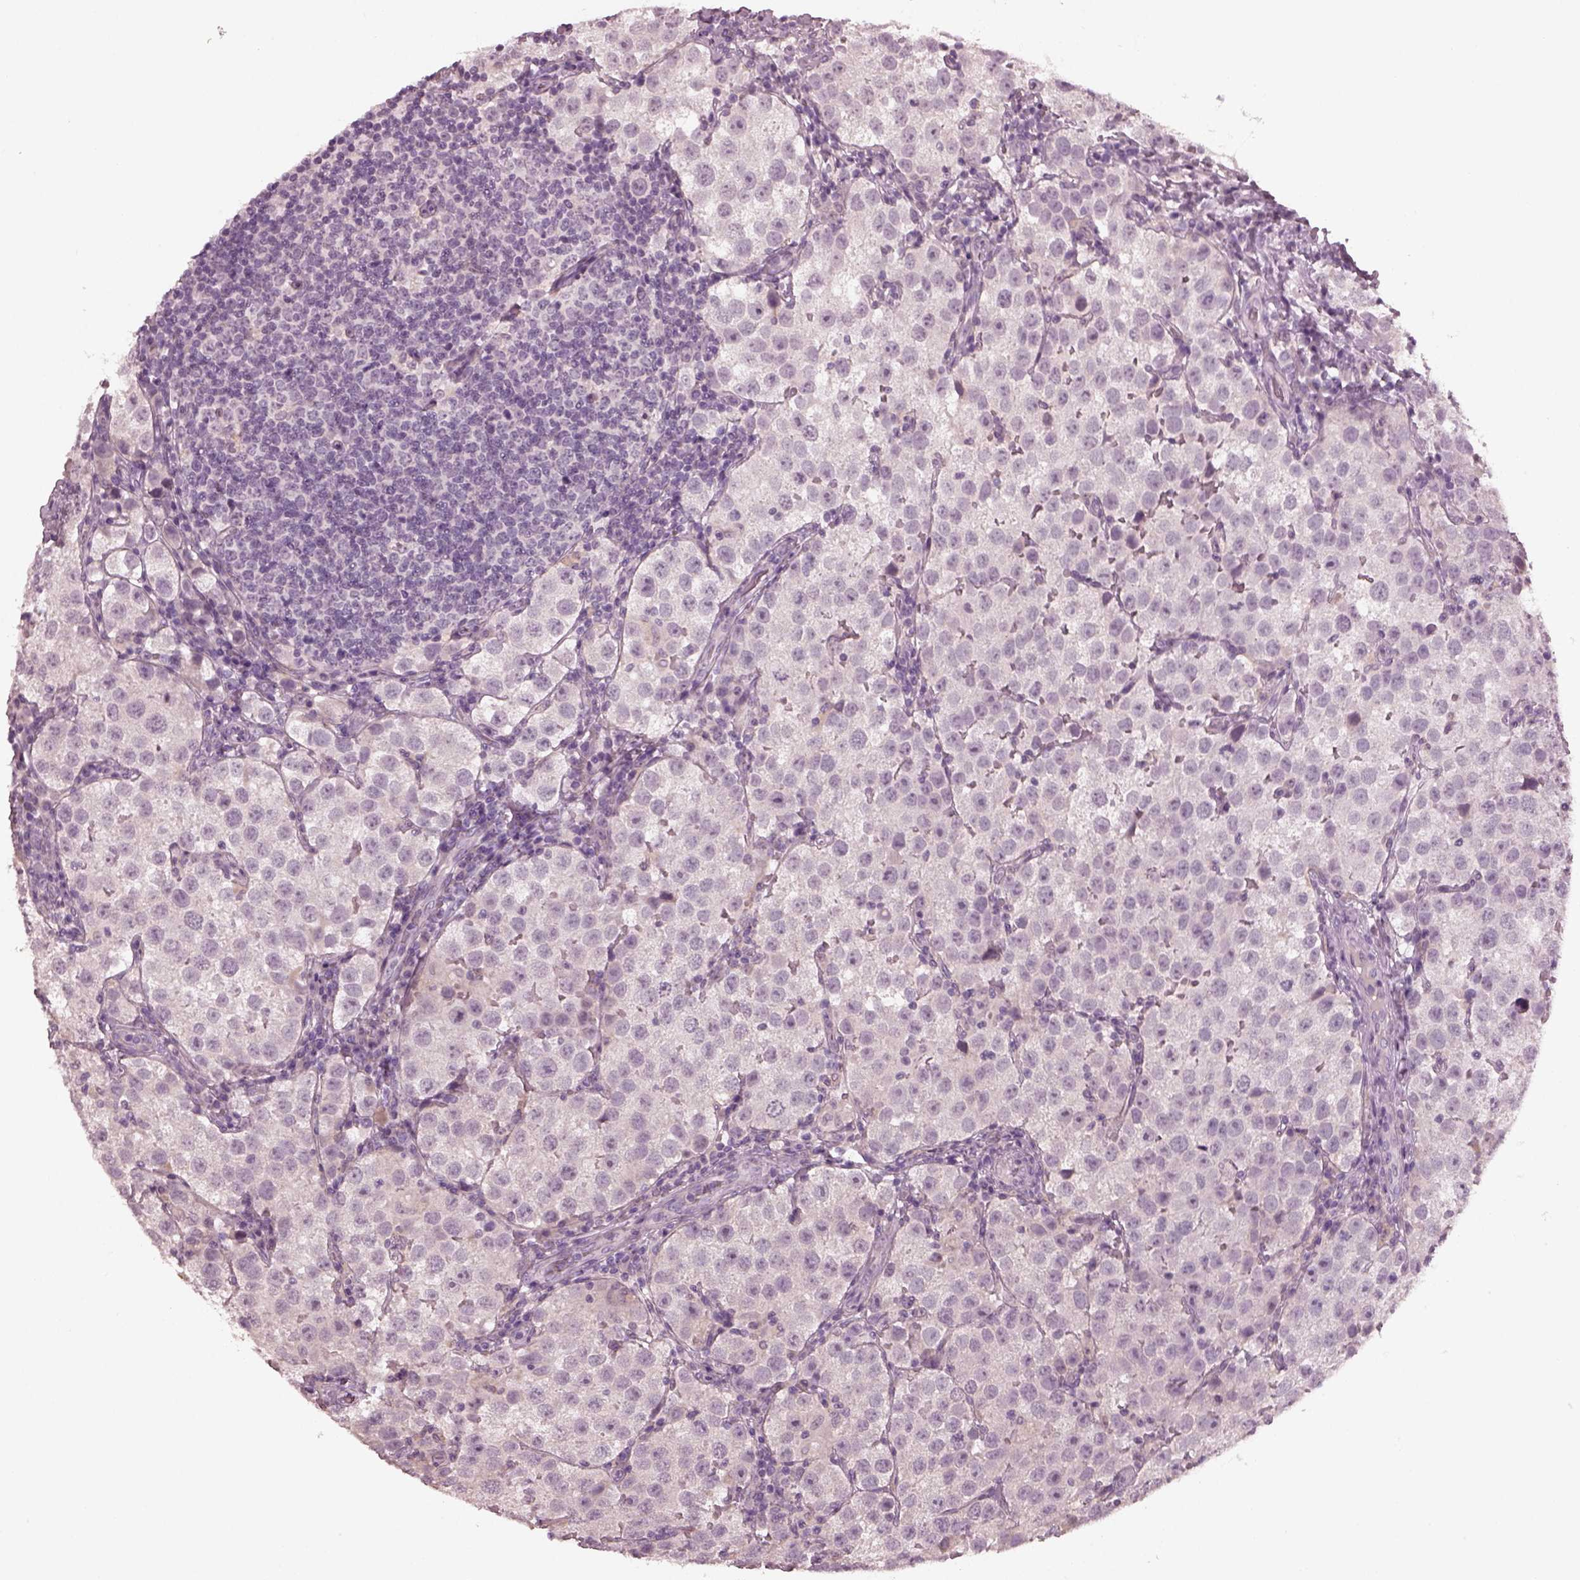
{"staining": {"intensity": "negative", "quantity": "none", "location": "none"}, "tissue": "testis cancer", "cell_type": "Tumor cells", "image_type": "cancer", "snomed": [{"axis": "morphology", "description": "Seminoma, NOS"}, {"axis": "topography", "description": "Testis"}], "caption": "Tumor cells show no significant staining in seminoma (testis).", "gene": "RCVRN", "patient": {"sex": "male", "age": 37}}